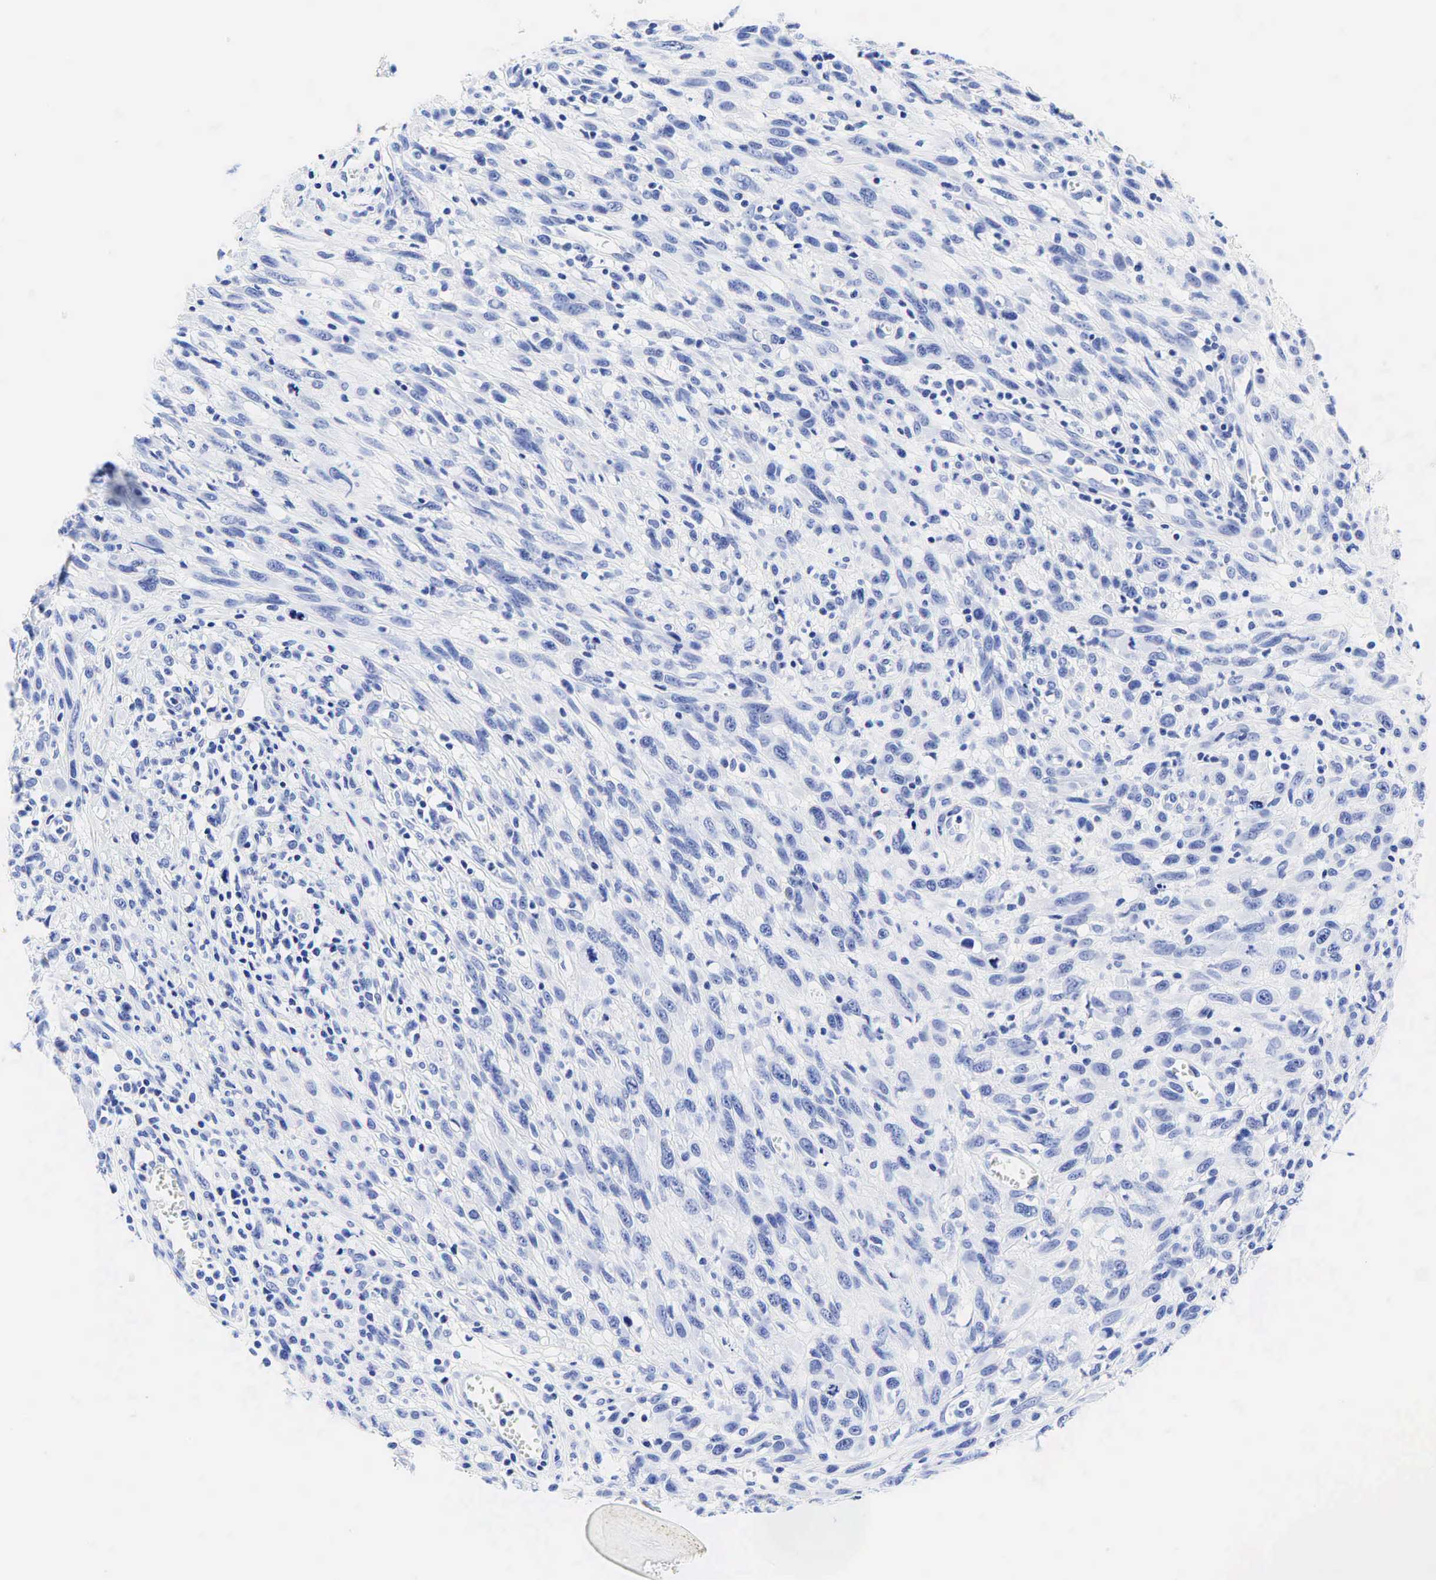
{"staining": {"intensity": "negative", "quantity": "none", "location": "none"}, "tissue": "melanoma", "cell_type": "Tumor cells", "image_type": "cancer", "snomed": [{"axis": "morphology", "description": "Malignant melanoma, NOS"}, {"axis": "topography", "description": "Skin"}], "caption": "Tumor cells show no significant staining in melanoma.", "gene": "ESR1", "patient": {"sex": "male", "age": 51}}